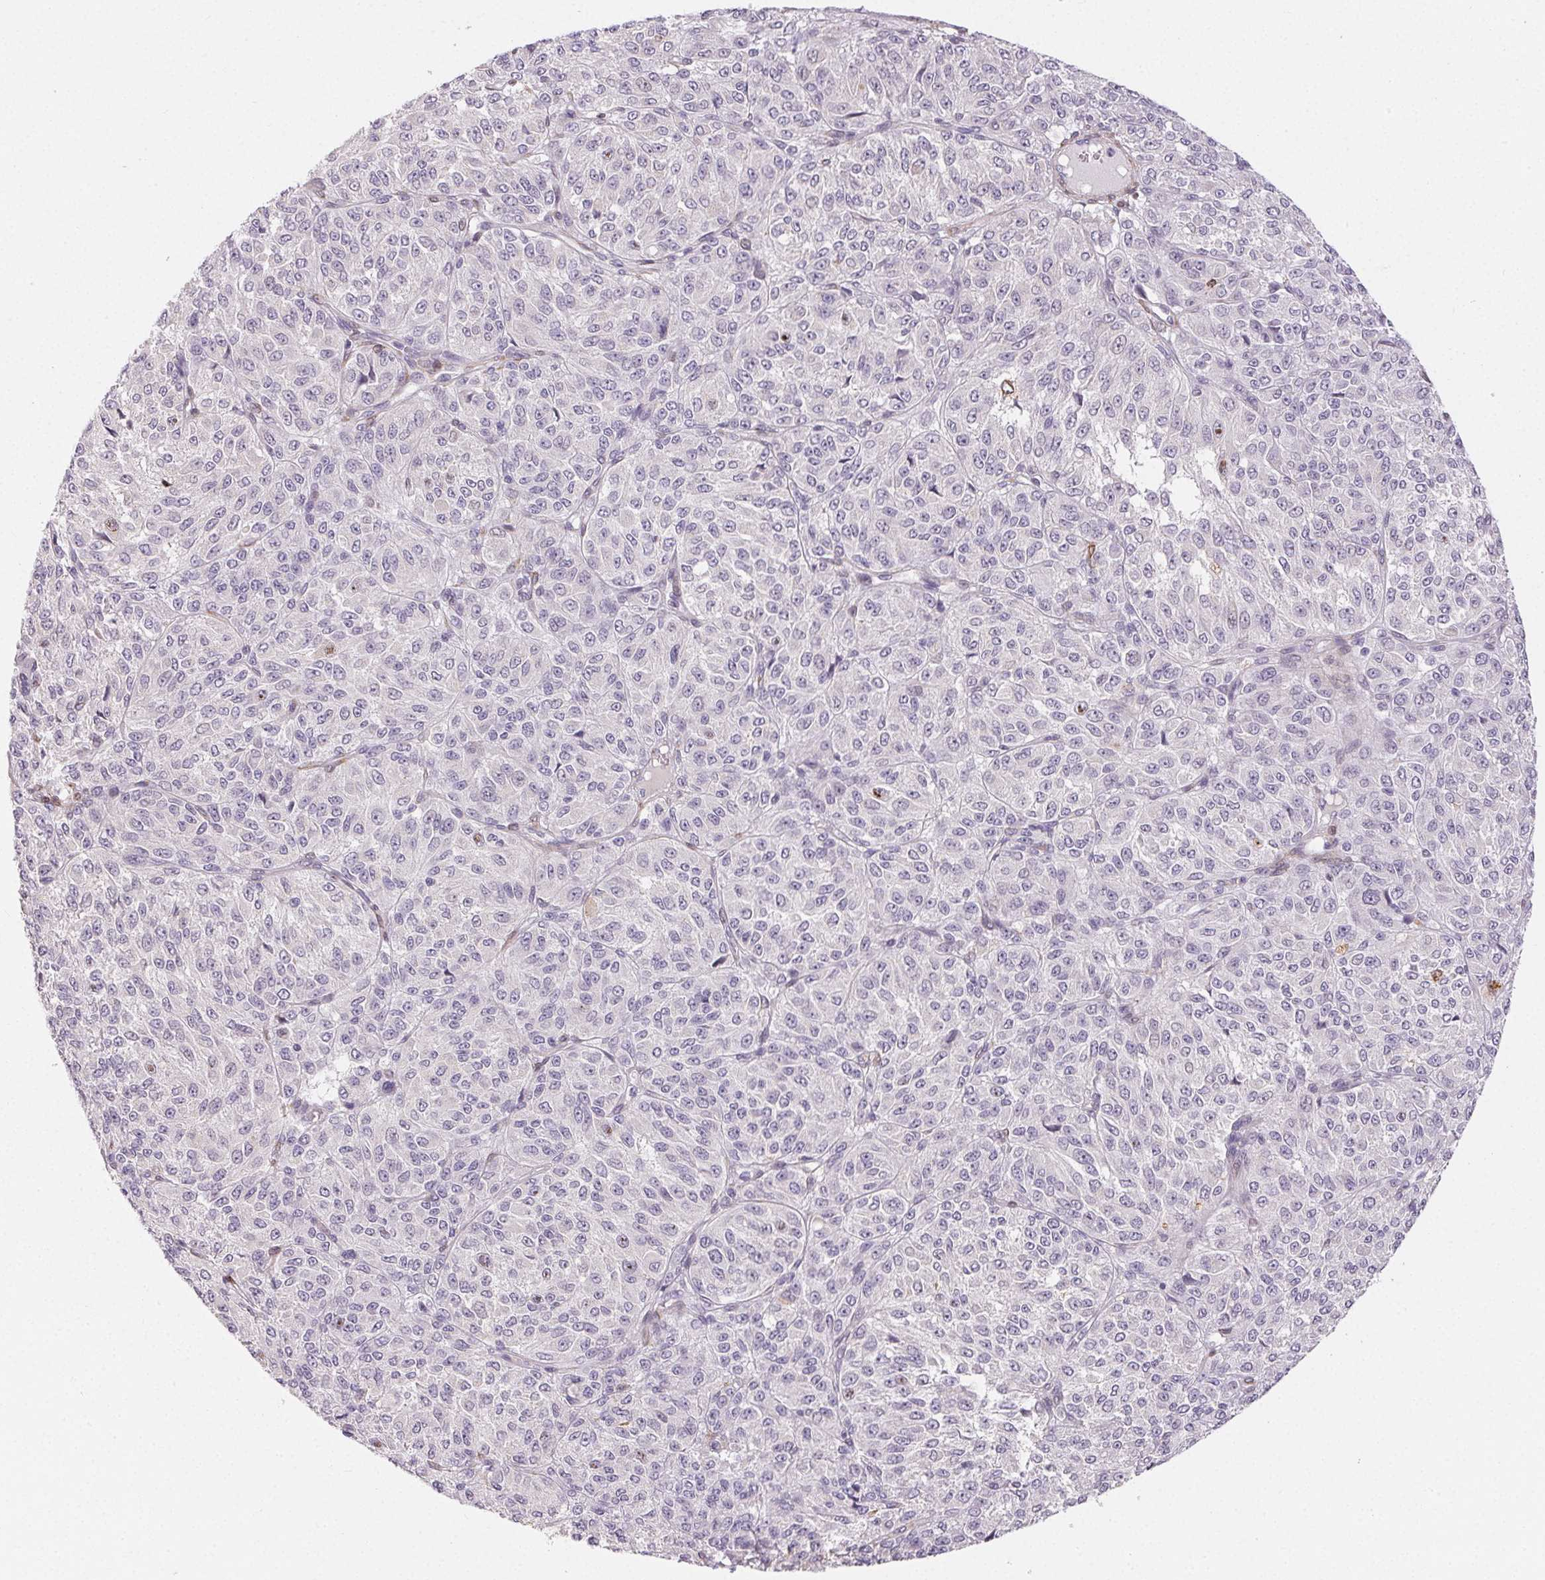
{"staining": {"intensity": "negative", "quantity": "none", "location": "none"}, "tissue": "melanoma", "cell_type": "Tumor cells", "image_type": "cancer", "snomed": [{"axis": "morphology", "description": "Malignant melanoma, Metastatic site"}, {"axis": "topography", "description": "Brain"}], "caption": "Immunohistochemistry micrograph of neoplastic tissue: human malignant melanoma (metastatic site) stained with DAB (3,3'-diaminobenzidine) exhibits no significant protein positivity in tumor cells. (DAB immunohistochemistry with hematoxylin counter stain).", "gene": "RPGRIP1", "patient": {"sex": "female", "age": 56}}